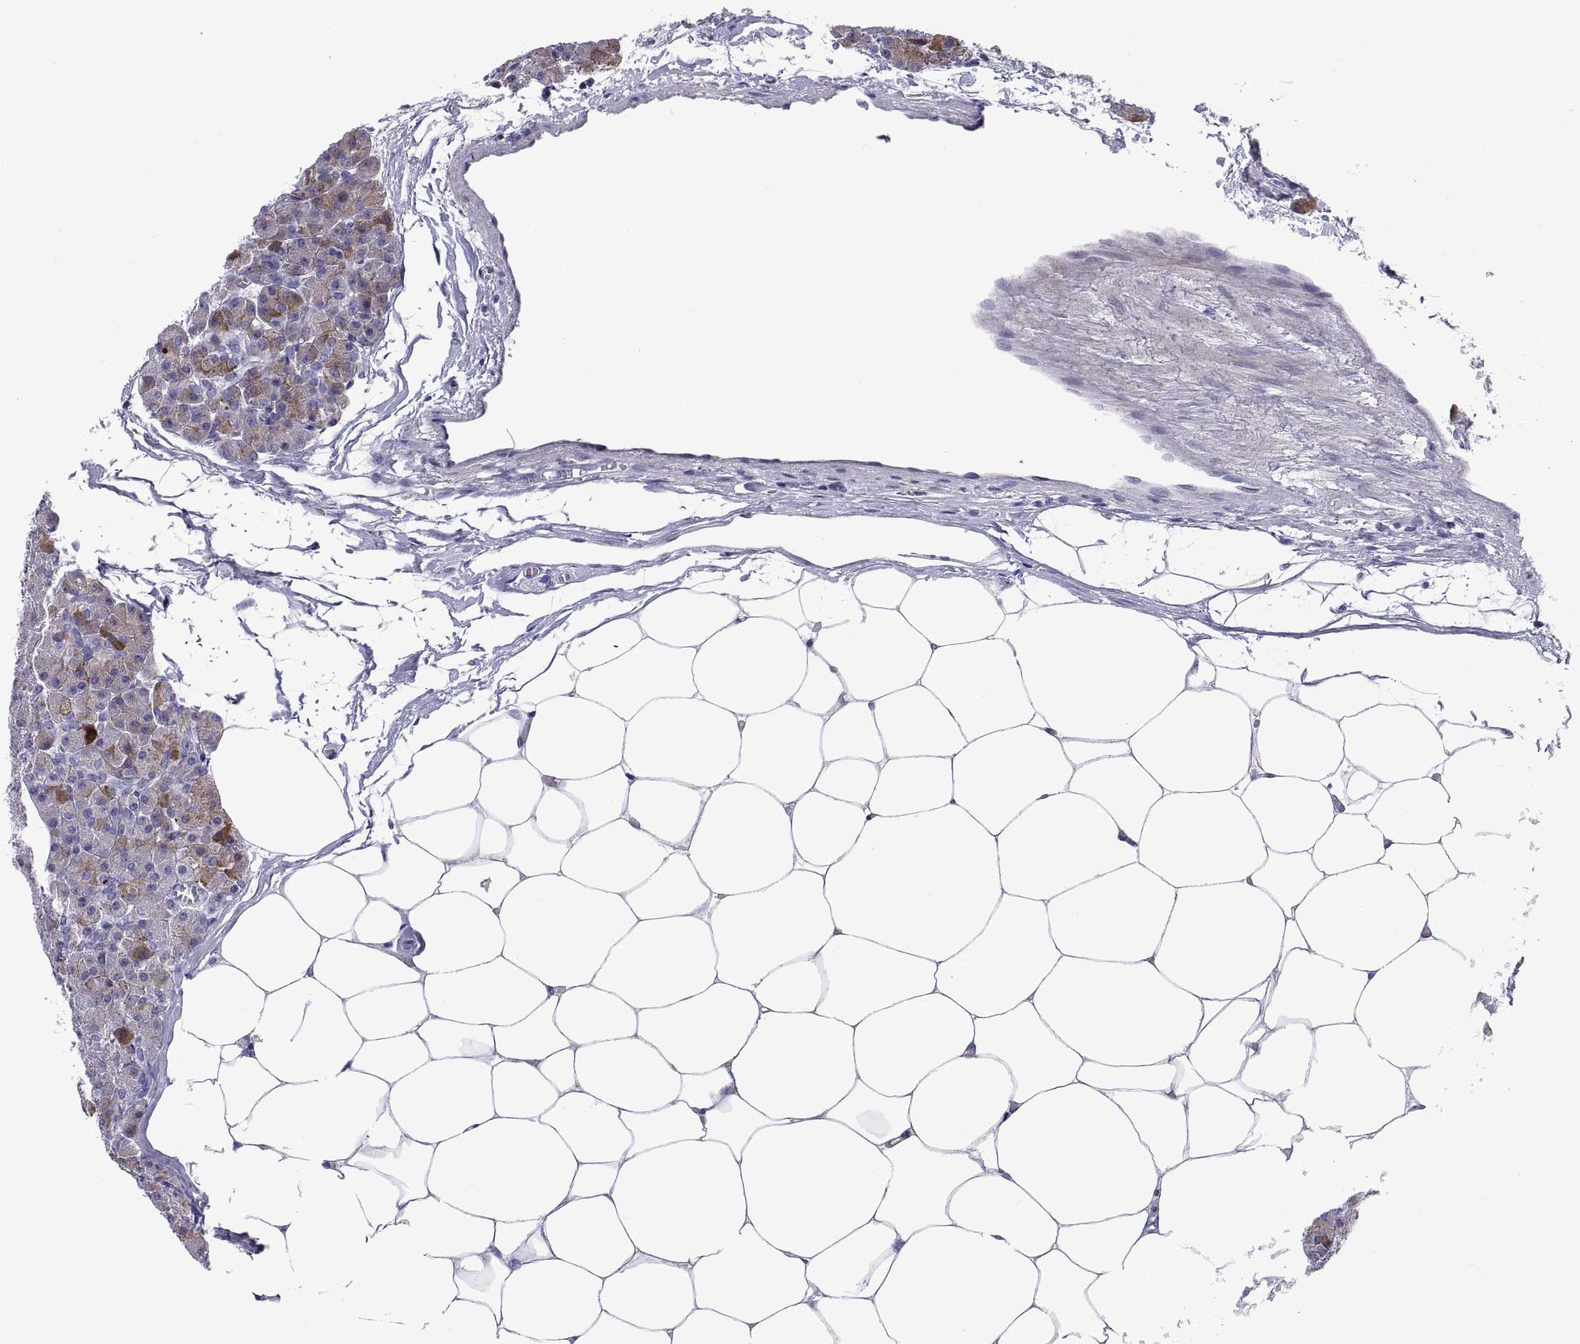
{"staining": {"intensity": "strong", "quantity": "25%-75%", "location": "cytoplasmic/membranous"}, "tissue": "pancreas", "cell_type": "Exocrine glandular cells", "image_type": "normal", "snomed": [{"axis": "morphology", "description": "Normal tissue, NOS"}, {"axis": "topography", "description": "Pancreas"}], "caption": "A brown stain labels strong cytoplasmic/membranous positivity of a protein in exocrine glandular cells of normal human pancreas.", "gene": "CHCT1", "patient": {"sex": "female", "age": 45}}